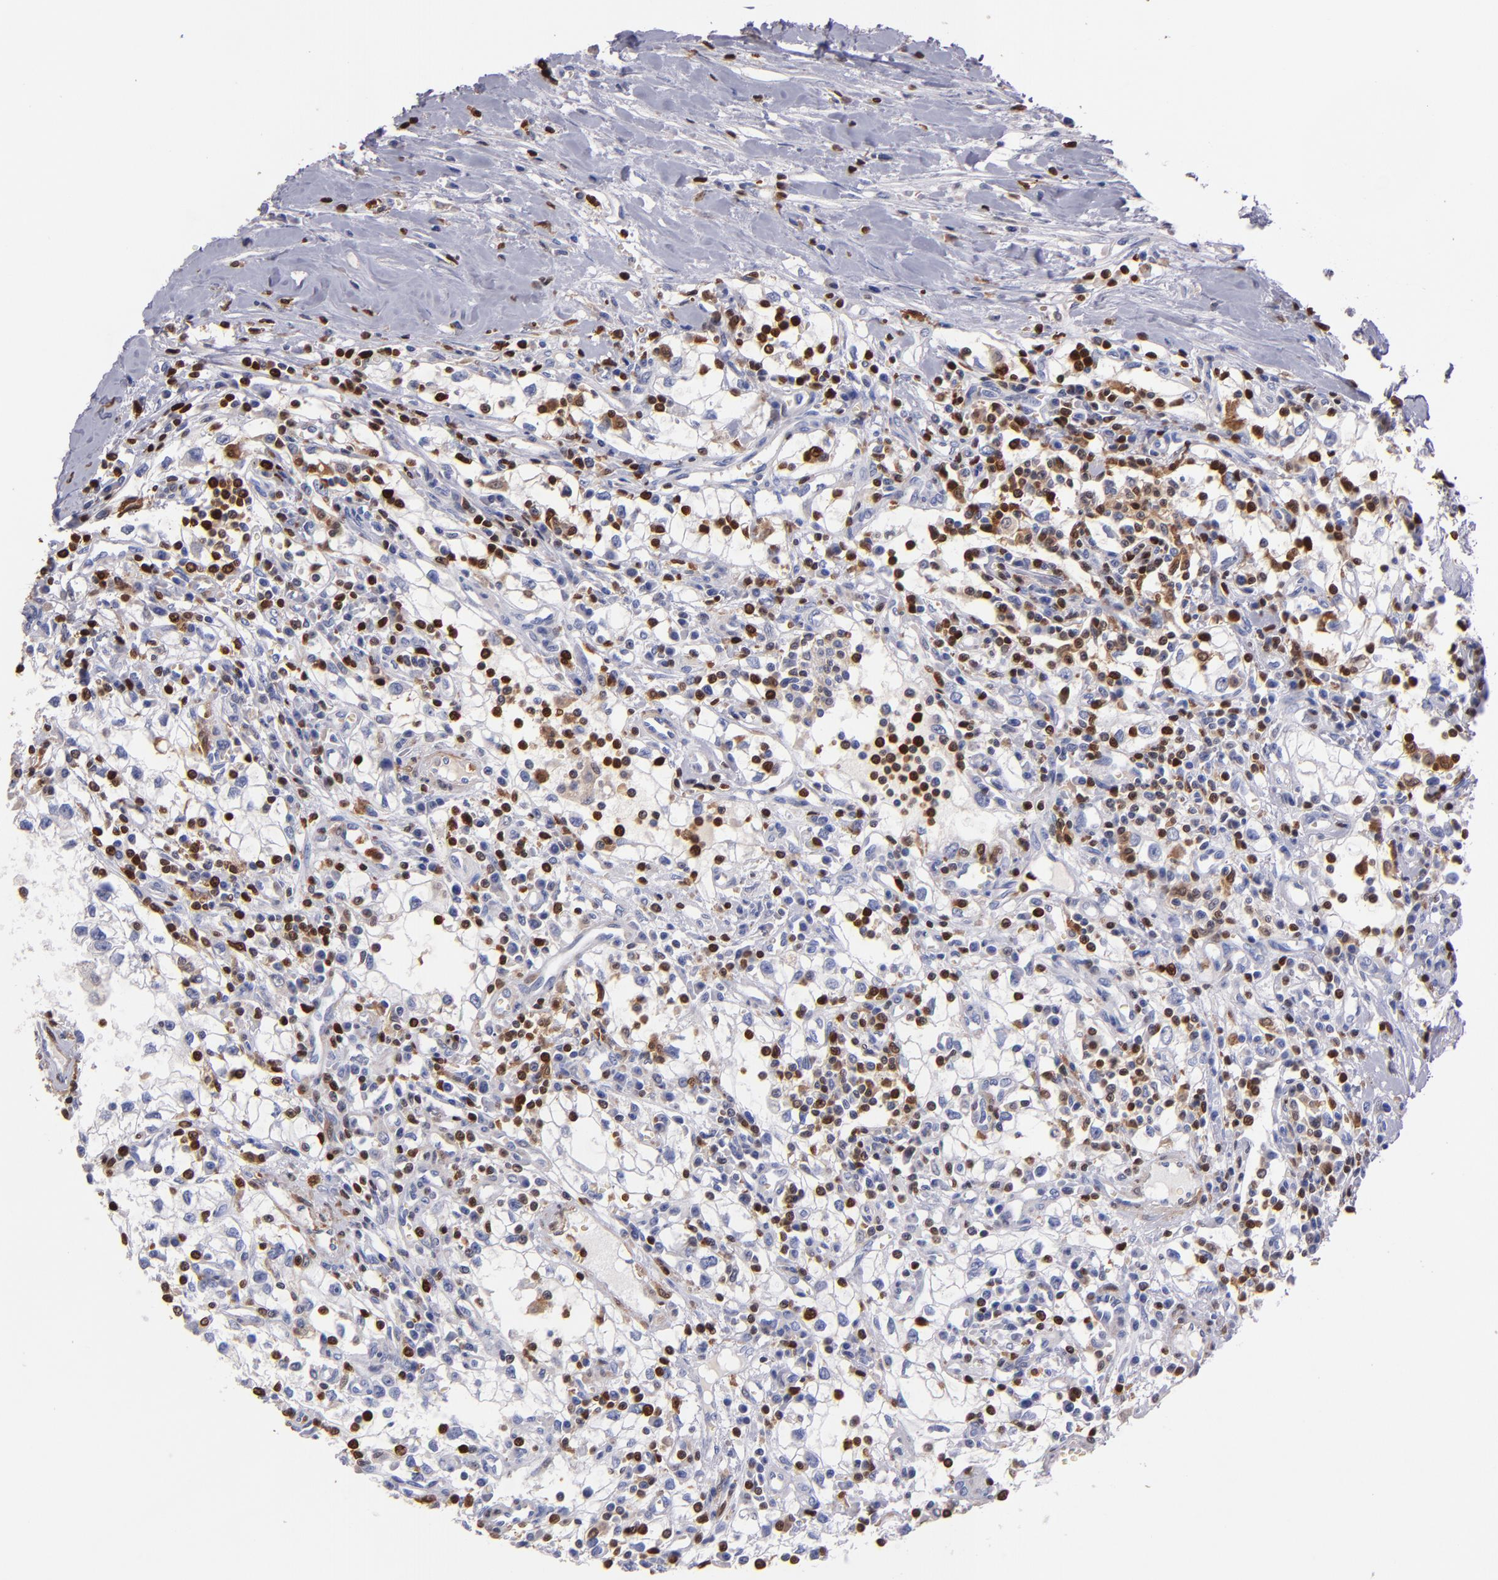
{"staining": {"intensity": "negative", "quantity": "none", "location": "none"}, "tissue": "renal cancer", "cell_type": "Tumor cells", "image_type": "cancer", "snomed": [{"axis": "morphology", "description": "Adenocarcinoma, NOS"}, {"axis": "topography", "description": "Kidney"}], "caption": "Immunohistochemical staining of human adenocarcinoma (renal) displays no significant positivity in tumor cells.", "gene": "S100A4", "patient": {"sex": "male", "age": 82}}